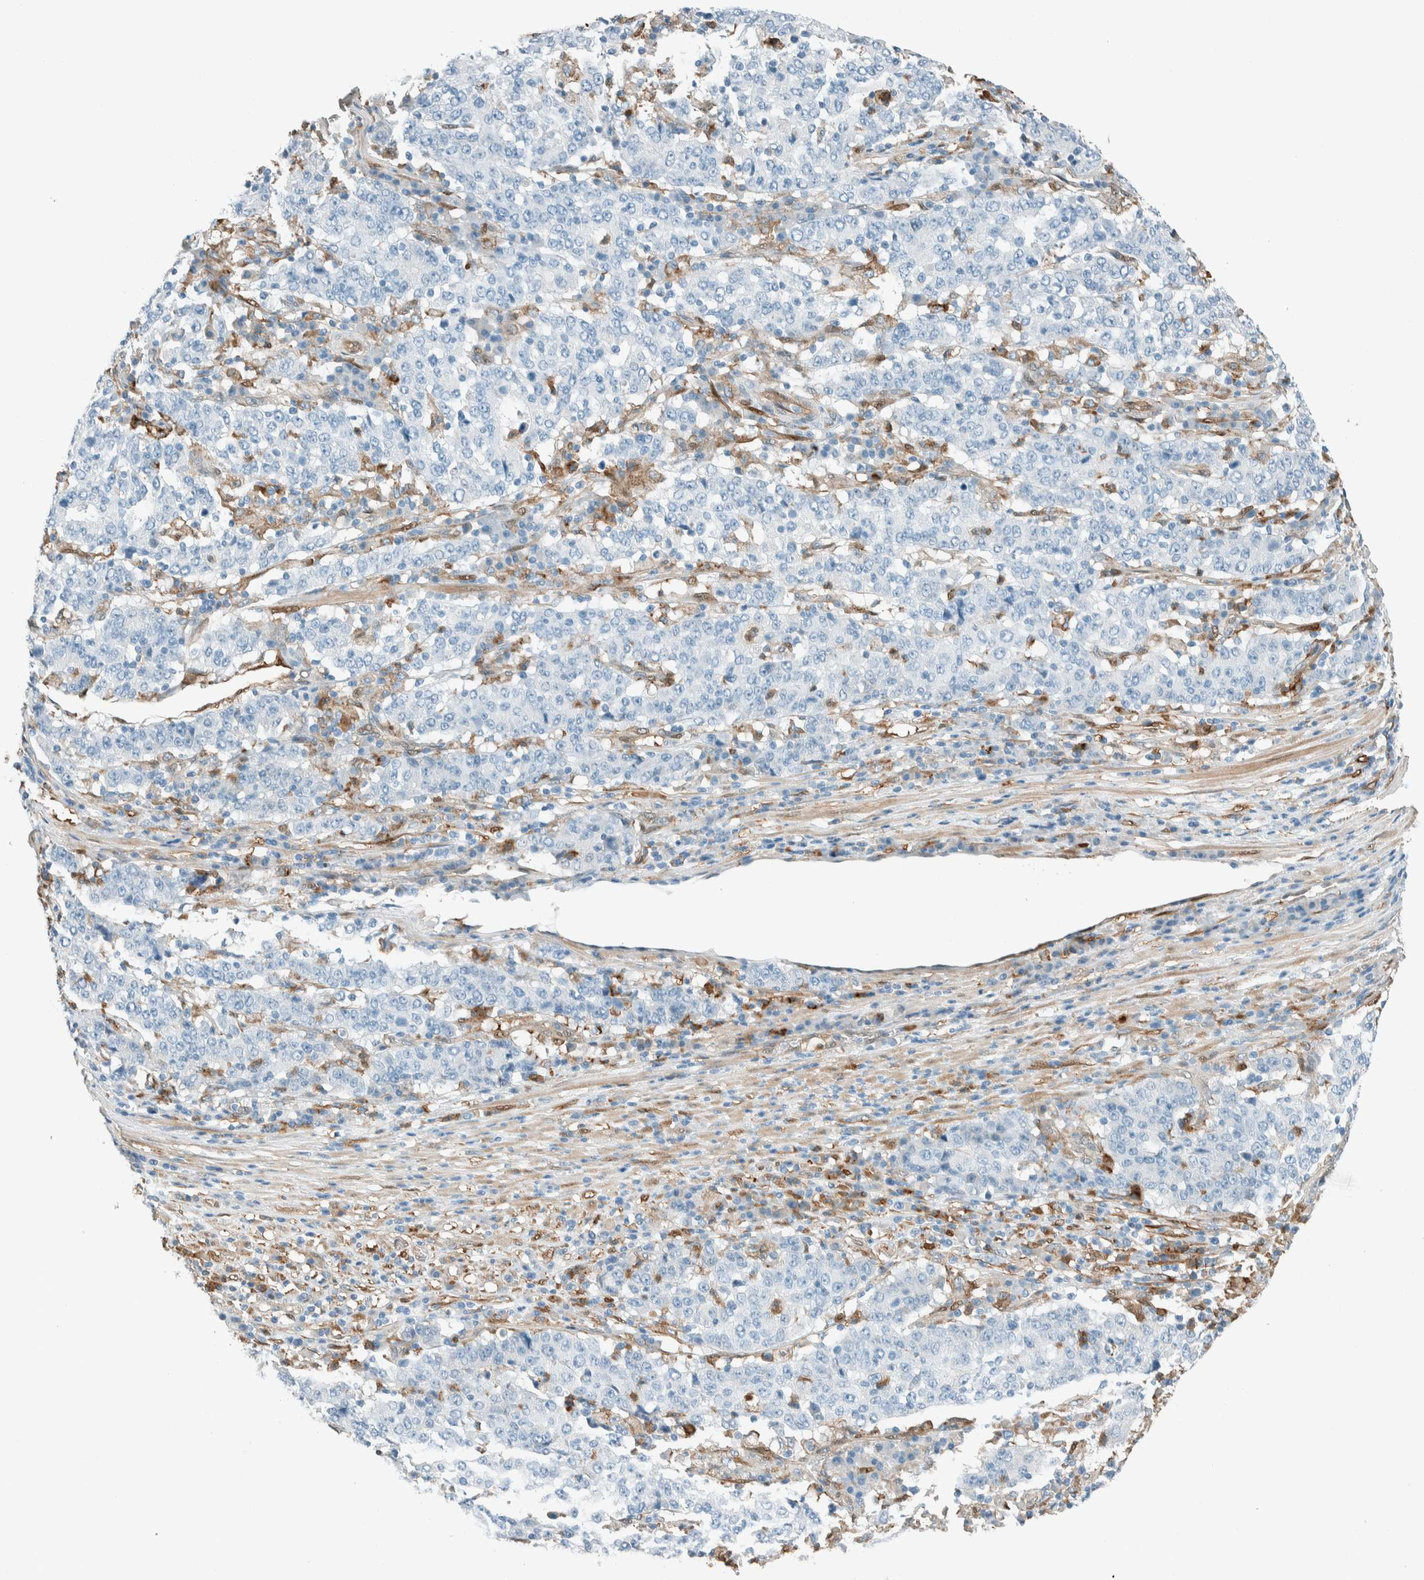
{"staining": {"intensity": "negative", "quantity": "none", "location": "none"}, "tissue": "stomach cancer", "cell_type": "Tumor cells", "image_type": "cancer", "snomed": [{"axis": "morphology", "description": "Adenocarcinoma, NOS"}, {"axis": "topography", "description": "Stomach"}], "caption": "Tumor cells show no significant positivity in stomach cancer (adenocarcinoma). Nuclei are stained in blue.", "gene": "NXN", "patient": {"sex": "male", "age": 59}}